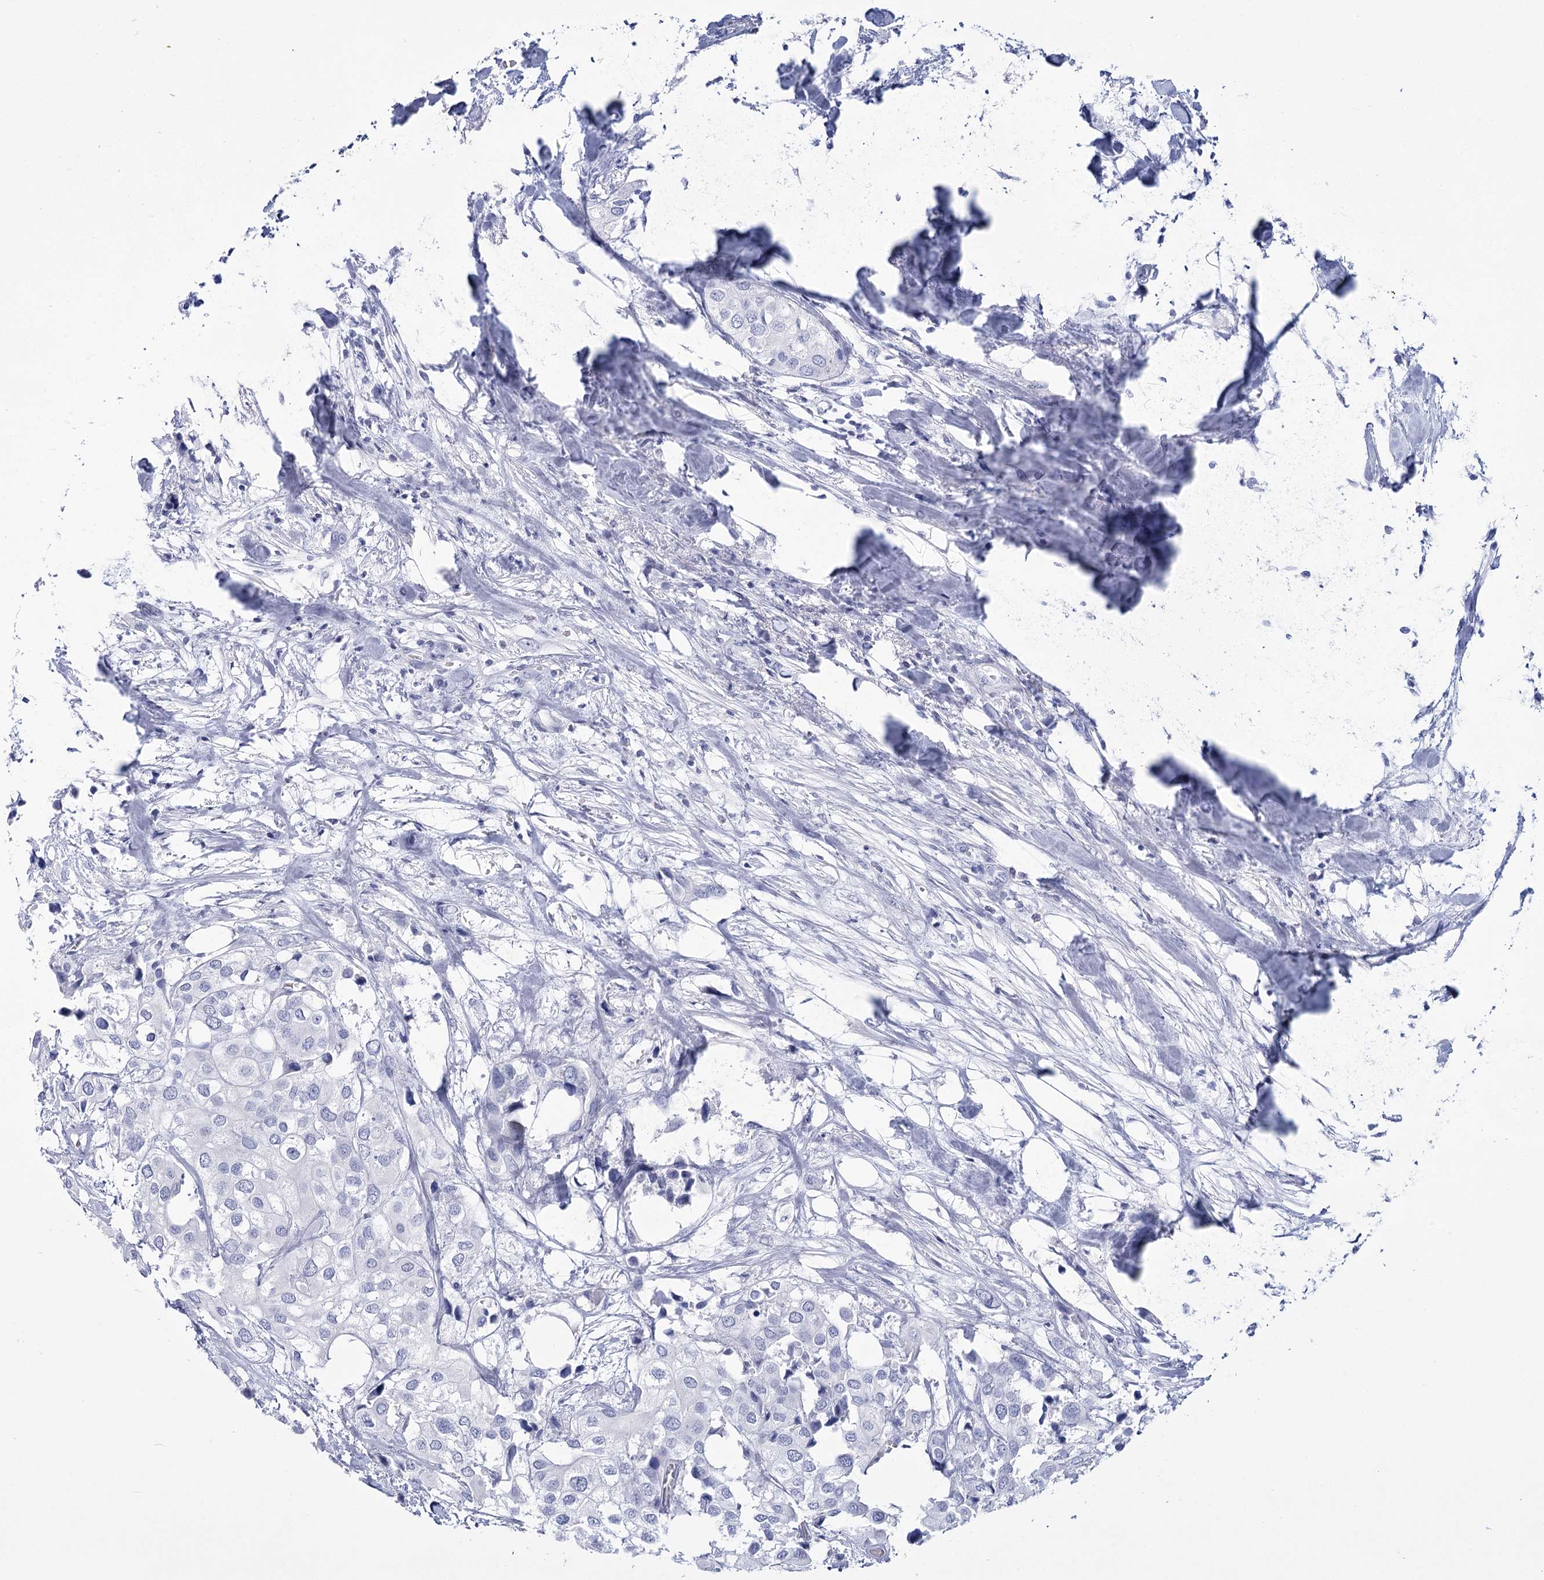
{"staining": {"intensity": "negative", "quantity": "none", "location": "none"}, "tissue": "urothelial cancer", "cell_type": "Tumor cells", "image_type": "cancer", "snomed": [{"axis": "morphology", "description": "Urothelial carcinoma, High grade"}, {"axis": "topography", "description": "Urinary bladder"}], "caption": "A histopathology image of urothelial cancer stained for a protein exhibits no brown staining in tumor cells.", "gene": "RNF186", "patient": {"sex": "male", "age": 64}}